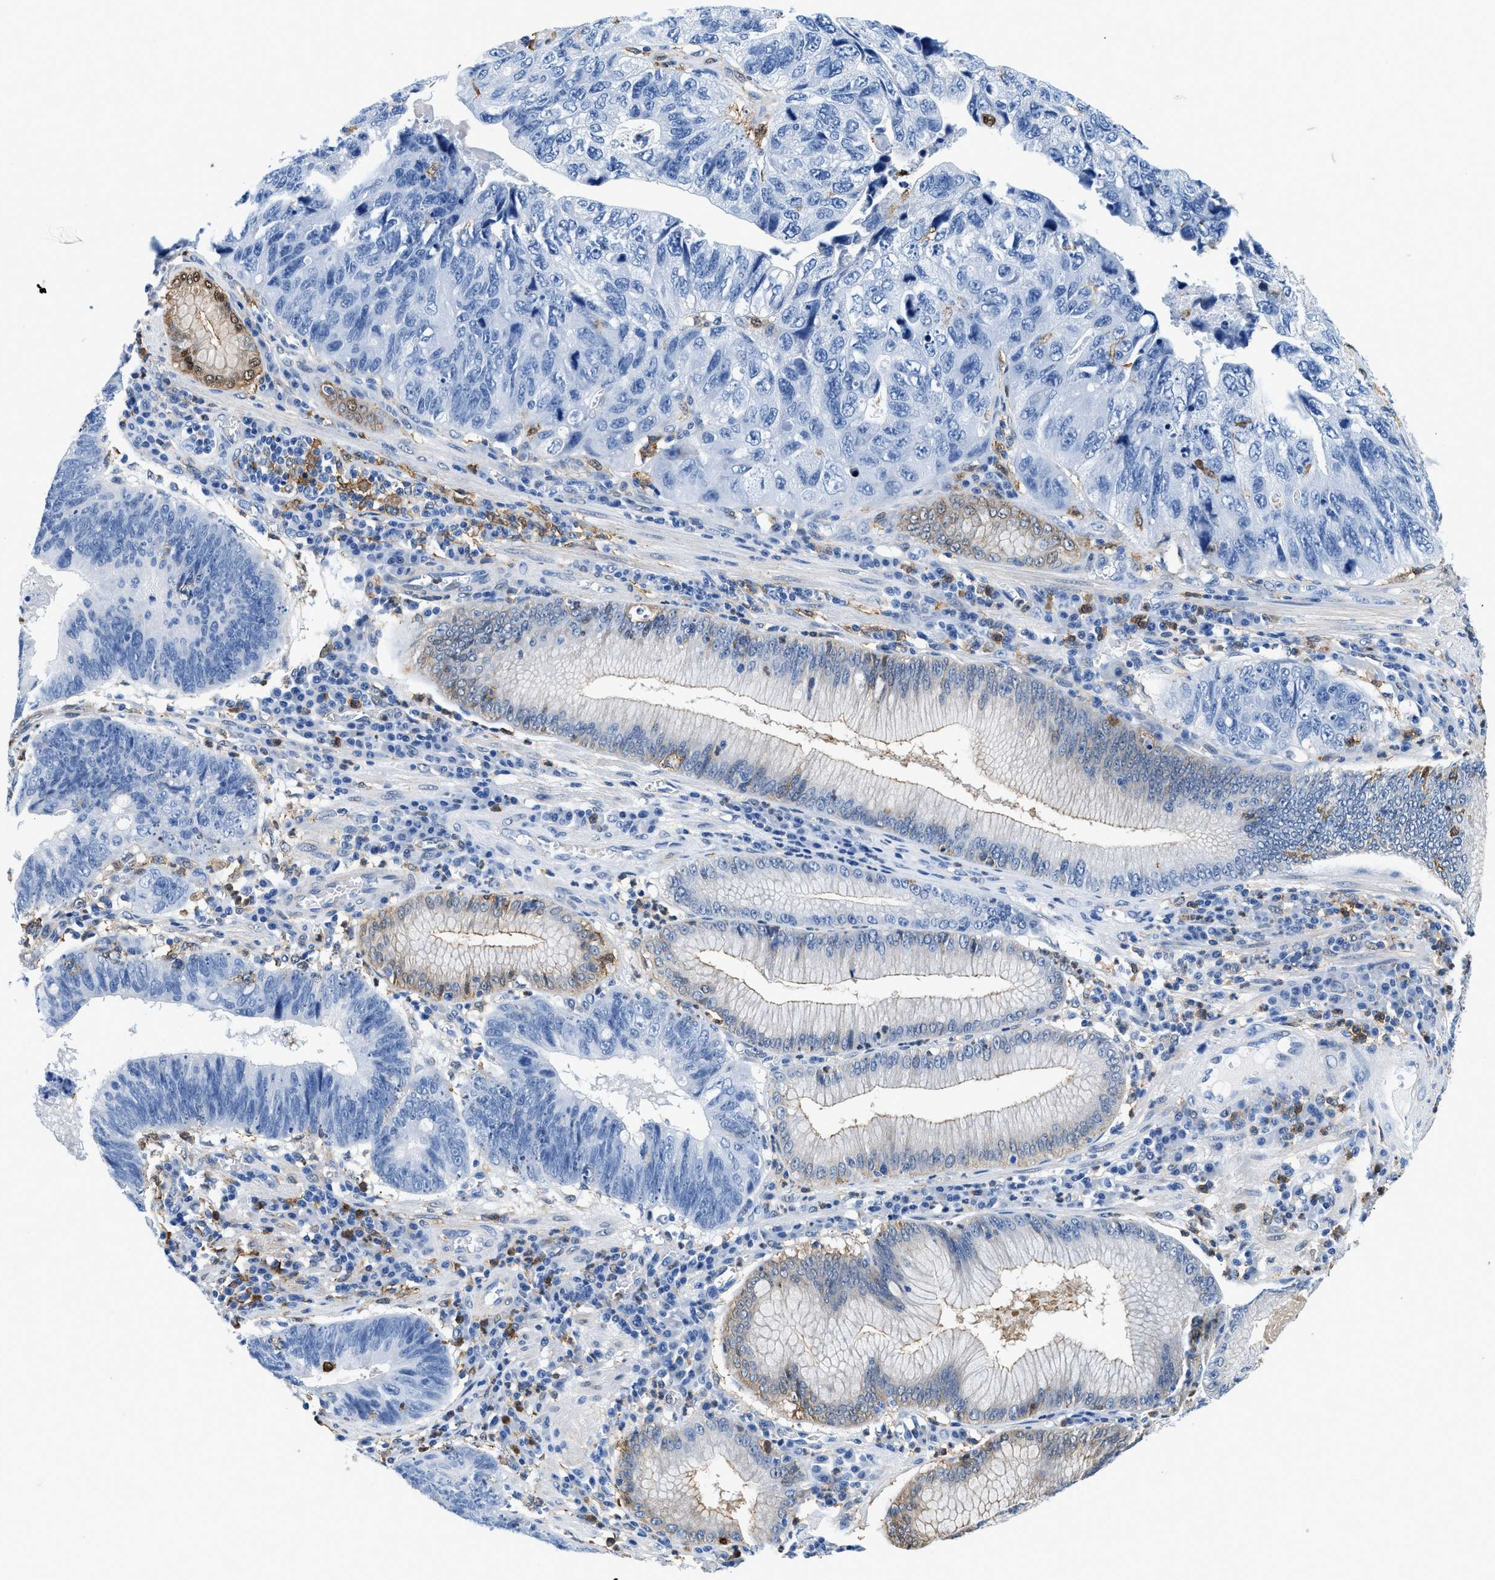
{"staining": {"intensity": "negative", "quantity": "none", "location": "none"}, "tissue": "stomach cancer", "cell_type": "Tumor cells", "image_type": "cancer", "snomed": [{"axis": "morphology", "description": "Adenocarcinoma, NOS"}, {"axis": "topography", "description": "Stomach"}], "caption": "Protein analysis of adenocarcinoma (stomach) shows no significant positivity in tumor cells.", "gene": "GSN", "patient": {"sex": "male", "age": 59}}